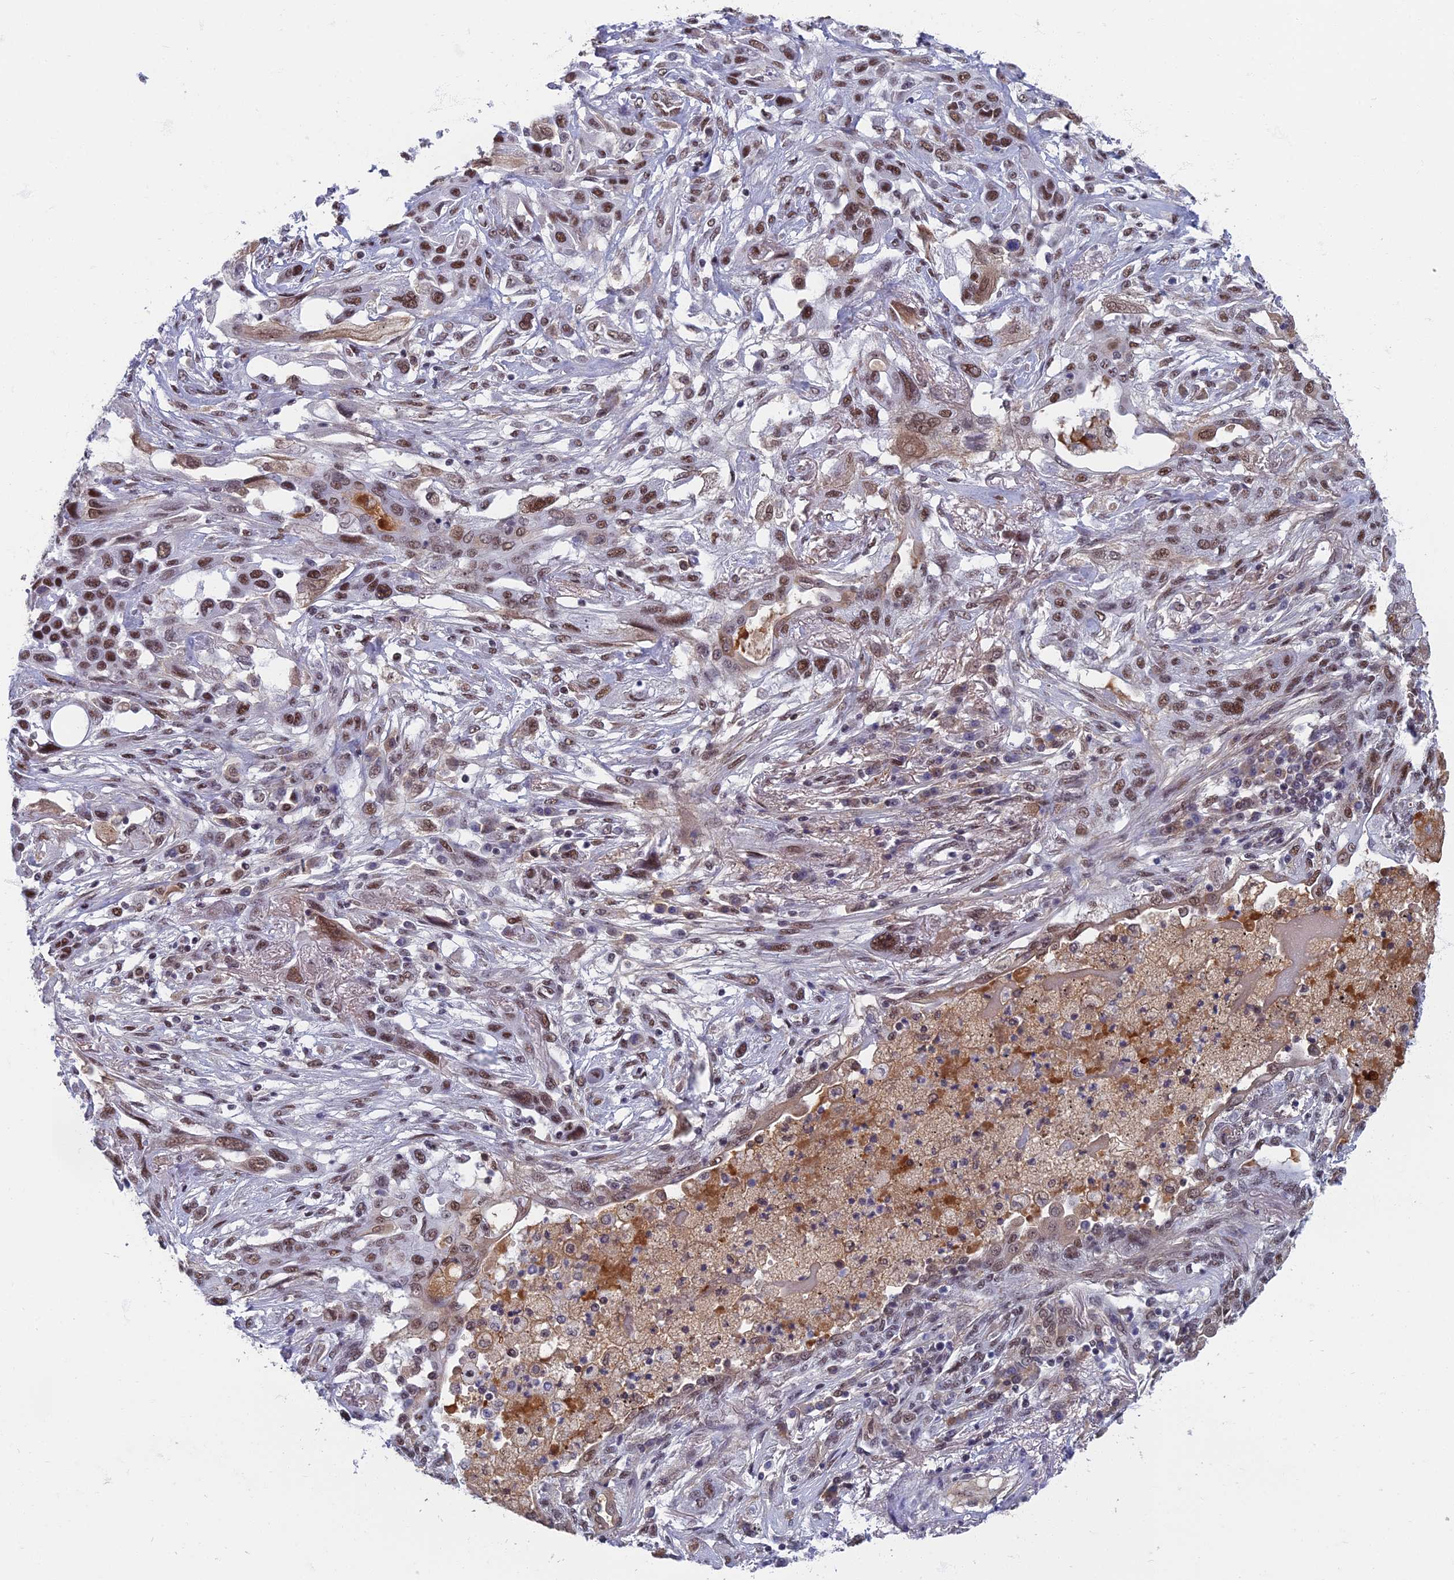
{"staining": {"intensity": "moderate", "quantity": ">75%", "location": "nuclear"}, "tissue": "lung cancer", "cell_type": "Tumor cells", "image_type": "cancer", "snomed": [{"axis": "morphology", "description": "Squamous cell carcinoma, NOS"}, {"axis": "topography", "description": "Lung"}], "caption": "Approximately >75% of tumor cells in human squamous cell carcinoma (lung) display moderate nuclear protein staining as visualized by brown immunohistochemical staining.", "gene": "TAF13", "patient": {"sex": "female", "age": 70}}